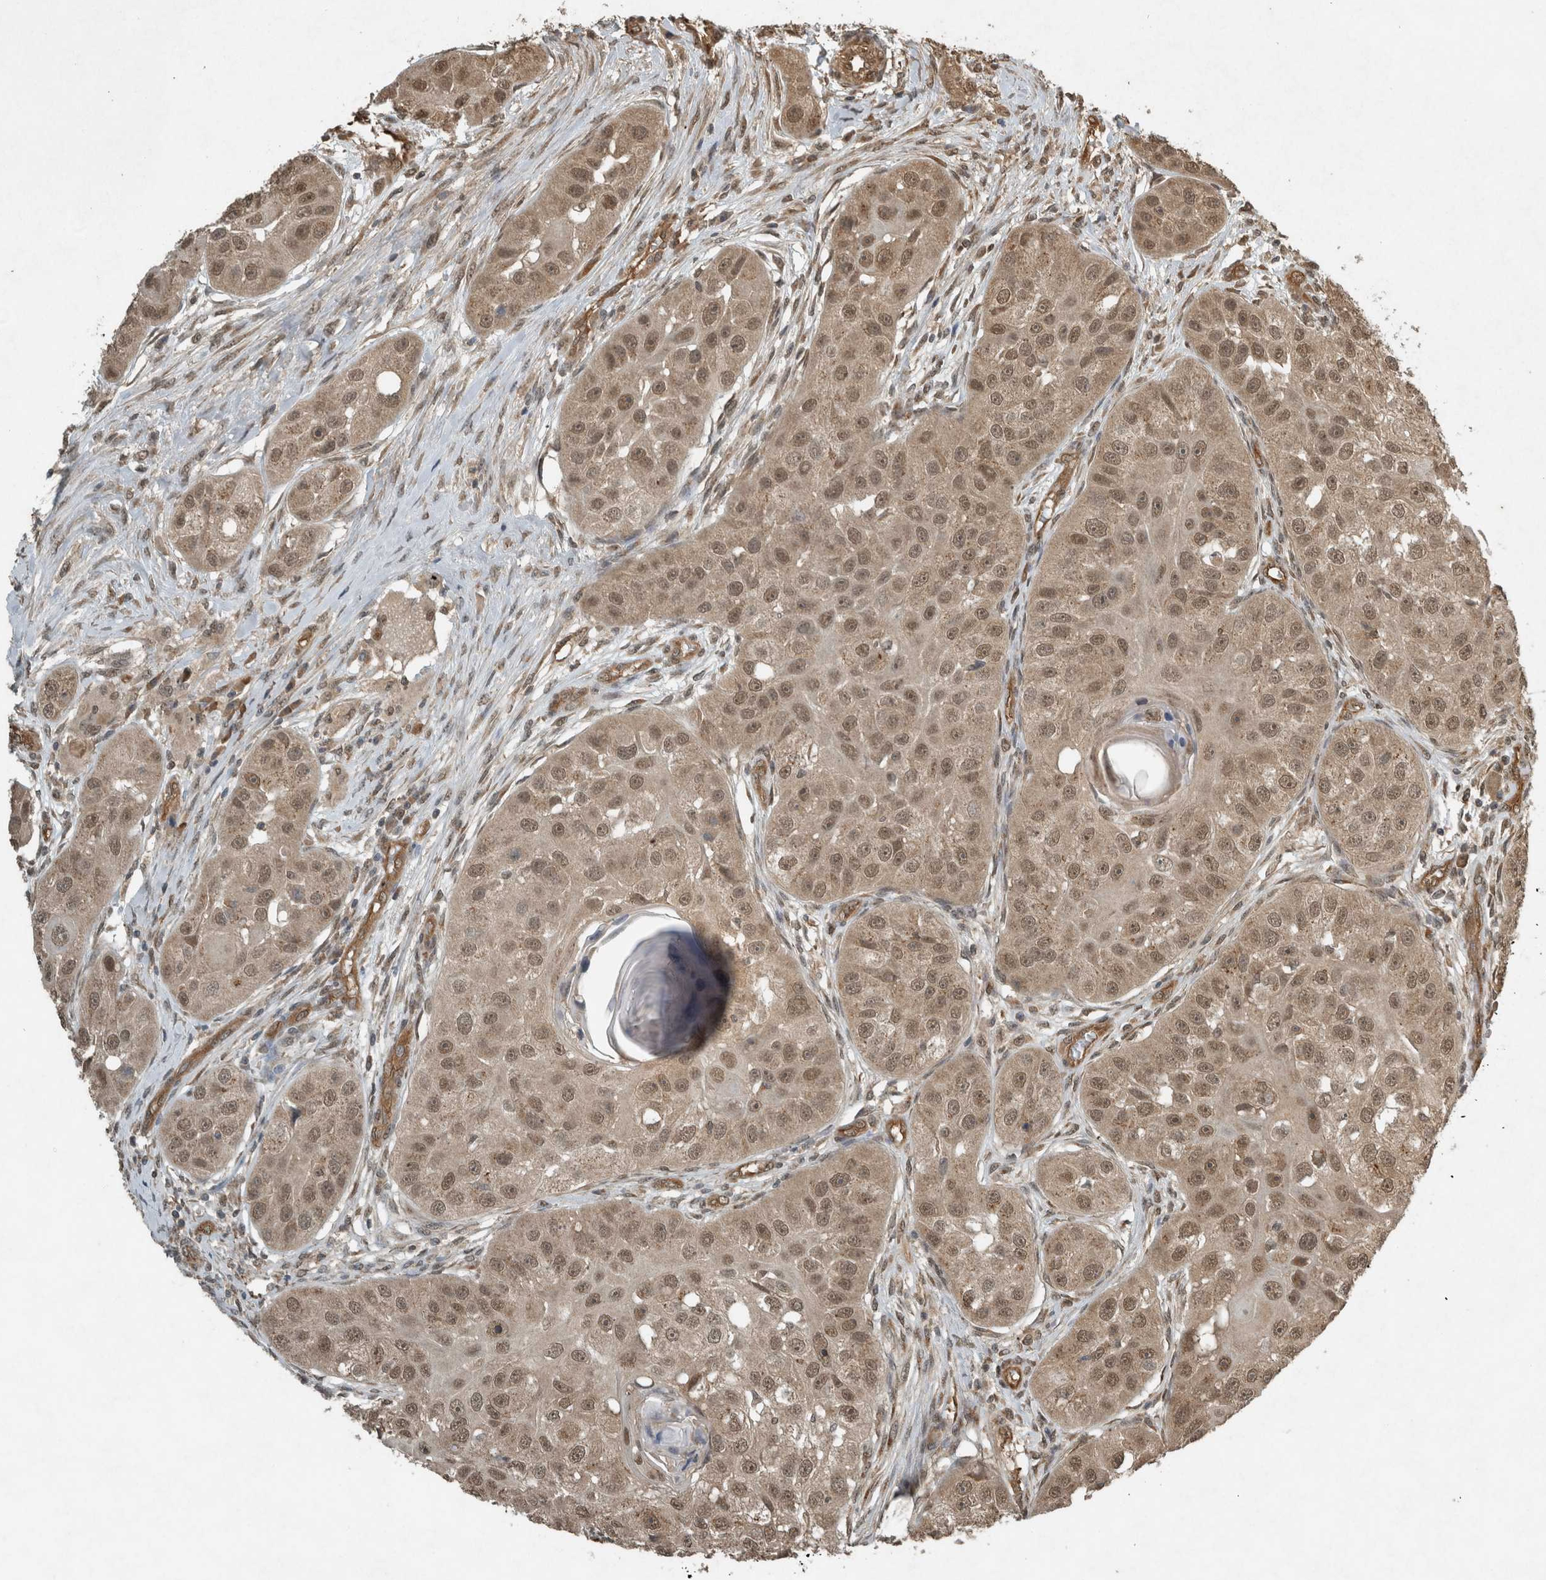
{"staining": {"intensity": "moderate", "quantity": ">75%", "location": "cytoplasmic/membranous,nuclear"}, "tissue": "head and neck cancer", "cell_type": "Tumor cells", "image_type": "cancer", "snomed": [{"axis": "morphology", "description": "Normal tissue, NOS"}, {"axis": "morphology", "description": "Squamous cell carcinoma, NOS"}, {"axis": "topography", "description": "Skeletal muscle"}, {"axis": "topography", "description": "Head-Neck"}], "caption": "Moderate cytoplasmic/membranous and nuclear expression for a protein is present in about >75% of tumor cells of head and neck squamous cell carcinoma using immunohistochemistry (IHC).", "gene": "ARHGEF12", "patient": {"sex": "male", "age": 51}}